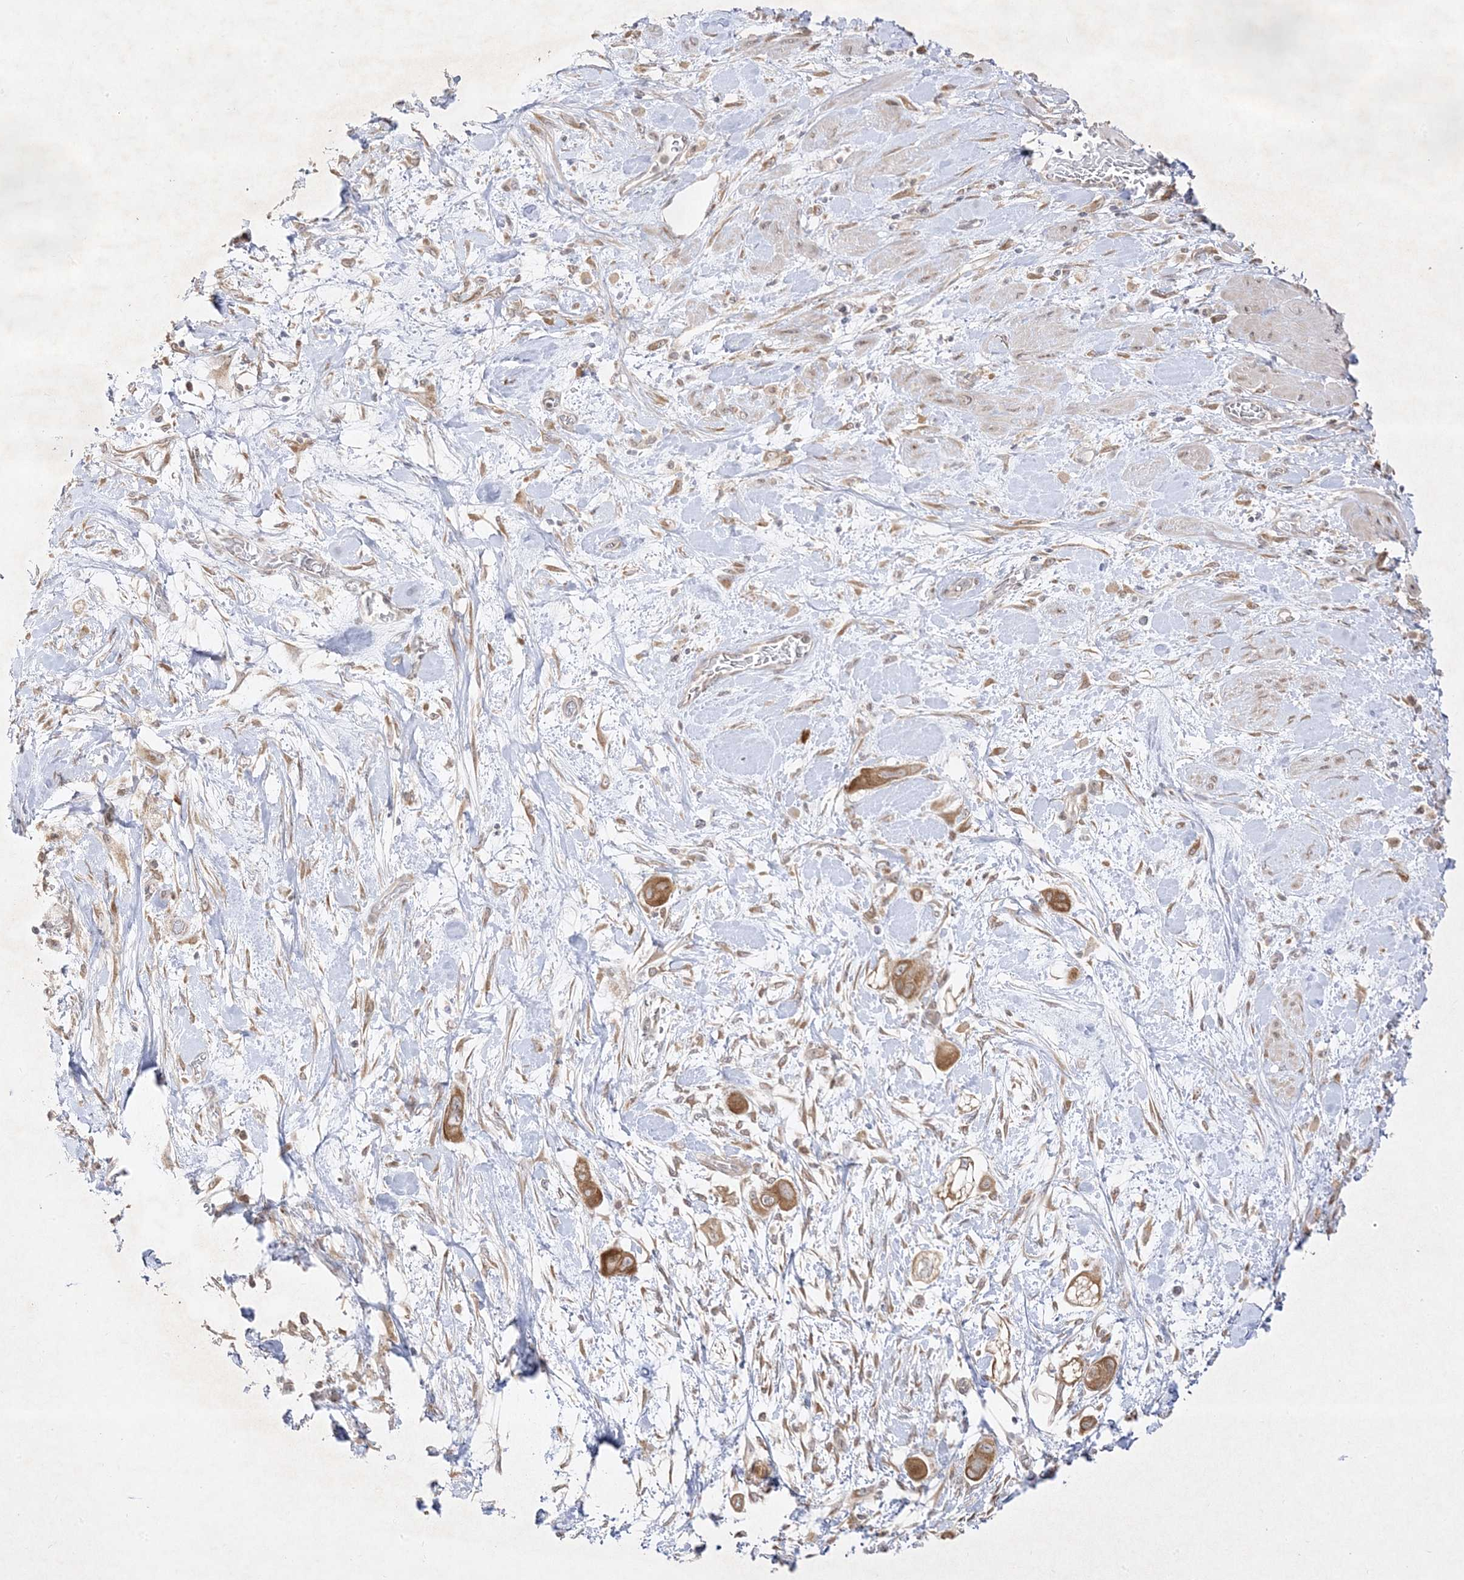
{"staining": {"intensity": "moderate", "quantity": ">75%", "location": "cytoplasmic/membranous"}, "tissue": "pancreatic cancer", "cell_type": "Tumor cells", "image_type": "cancer", "snomed": [{"axis": "morphology", "description": "Adenocarcinoma, NOS"}, {"axis": "topography", "description": "Pancreas"}], "caption": "Immunohistochemistry (IHC) of human pancreatic adenocarcinoma exhibits medium levels of moderate cytoplasmic/membranous staining in about >75% of tumor cells.", "gene": "C2CD2", "patient": {"sex": "male", "age": 68}}